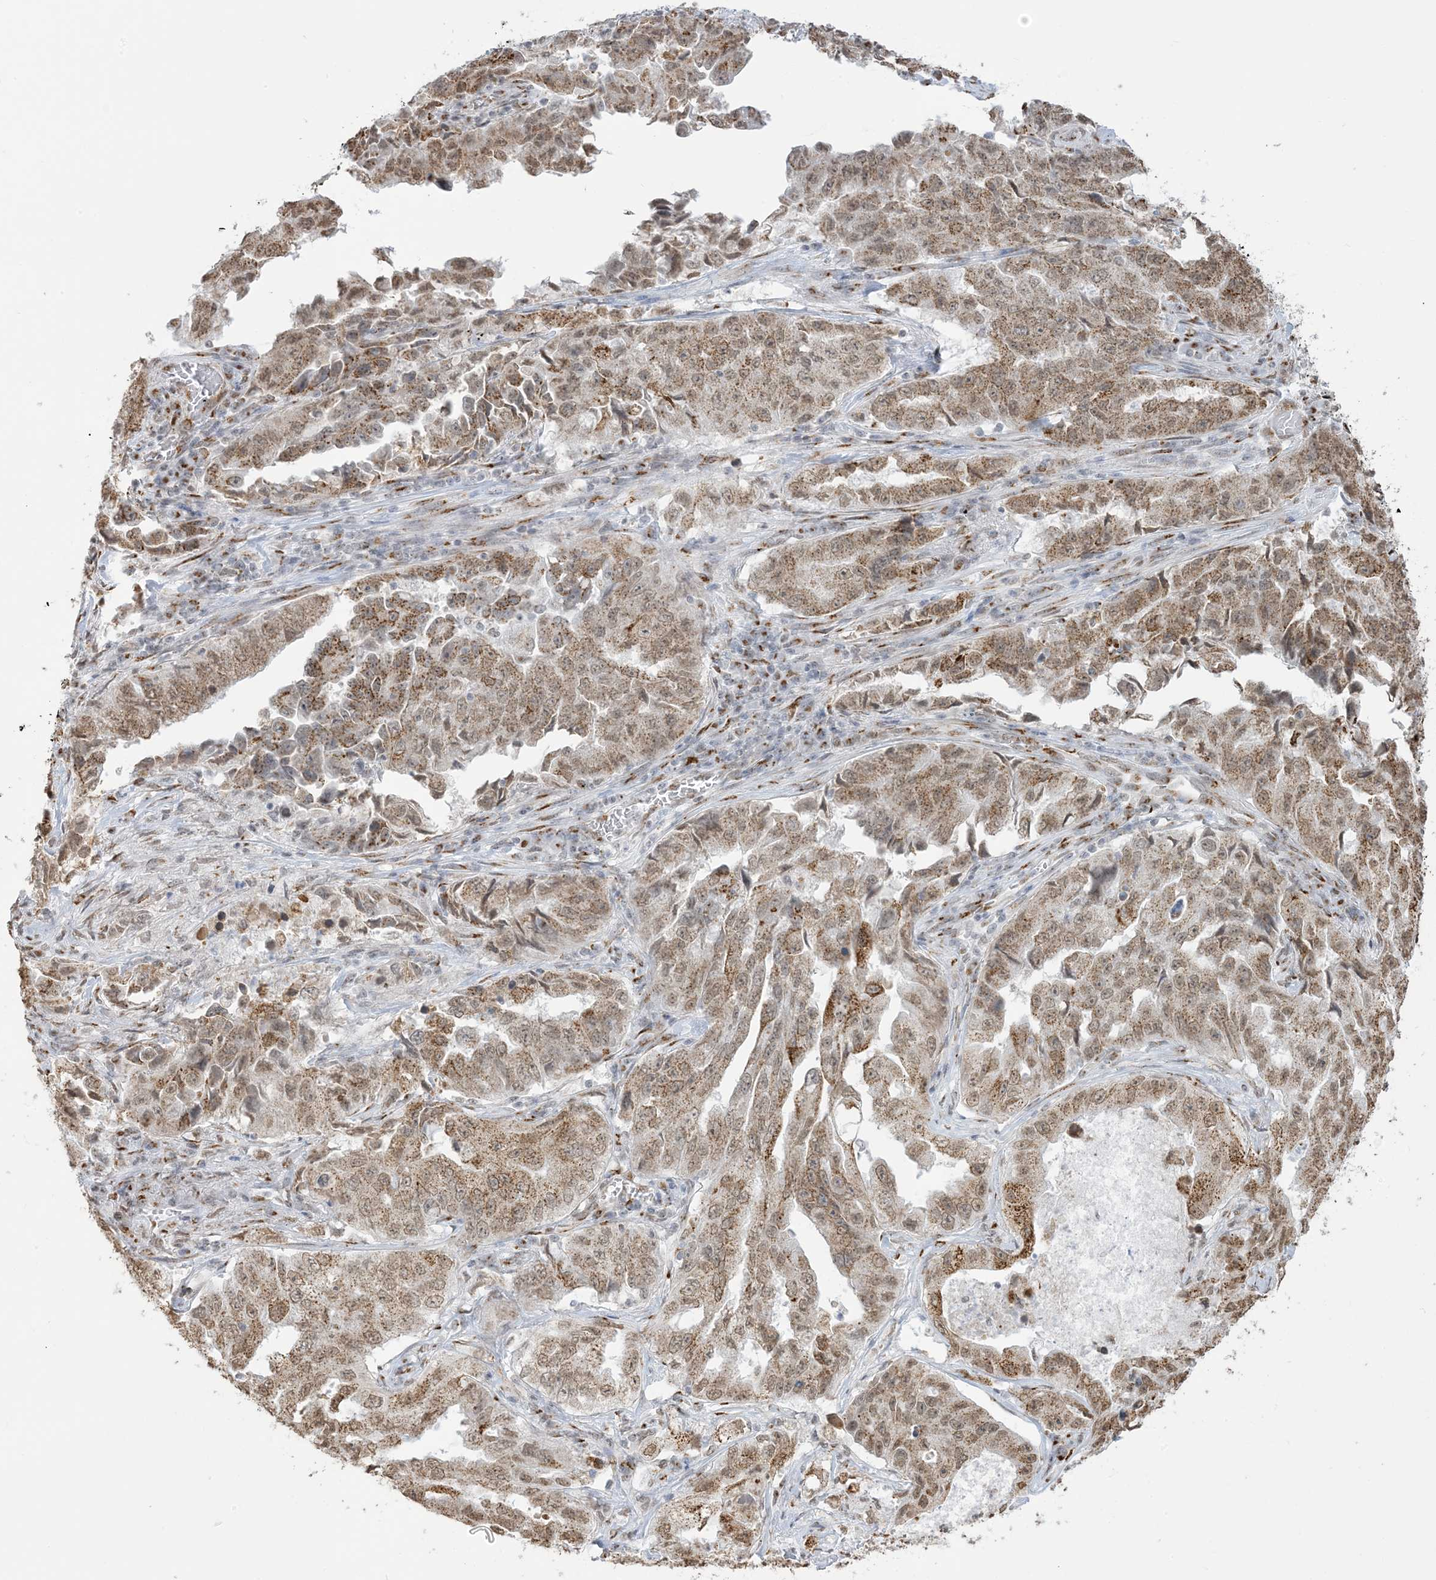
{"staining": {"intensity": "moderate", "quantity": ">75%", "location": "cytoplasmic/membranous,nuclear"}, "tissue": "lung cancer", "cell_type": "Tumor cells", "image_type": "cancer", "snomed": [{"axis": "morphology", "description": "Adenocarcinoma, NOS"}, {"axis": "topography", "description": "Lung"}], "caption": "High-power microscopy captured an immunohistochemistry (IHC) histopathology image of lung adenocarcinoma, revealing moderate cytoplasmic/membranous and nuclear positivity in approximately >75% of tumor cells.", "gene": "GPR107", "patient": {"sex": "female", "age": 51}}